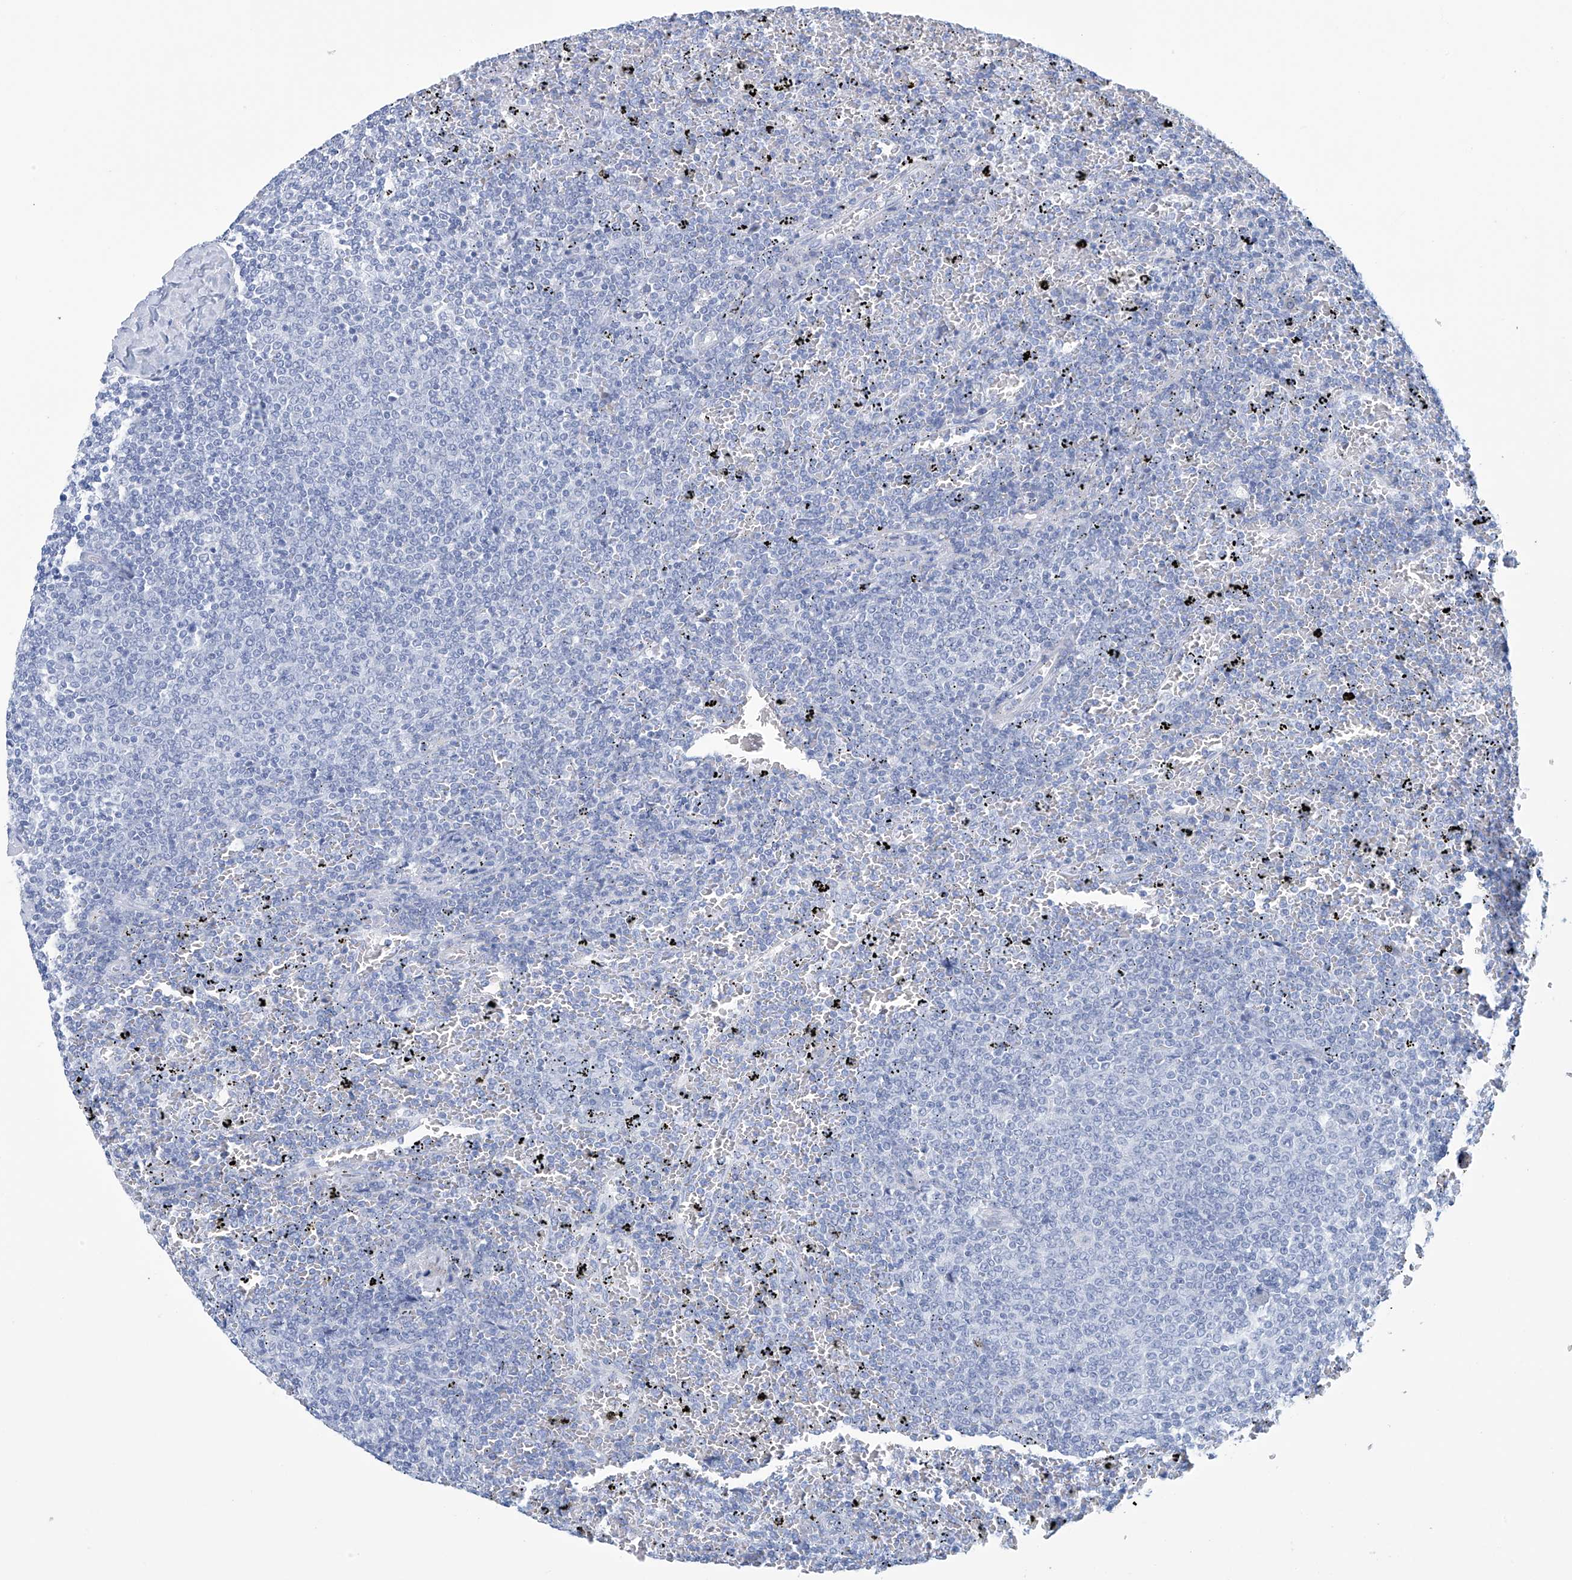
{"staining": {"intensity": "negative", "quantity": "none", "location": "none"}, "tissue": "lymphoma", "cell_type": "Tumor cells", "image_type": "cancer", "snomed": [{"axis": "morphology", "description": "Malignant lymphoma, non-Hodgkin's type, Low grade"}, {"axis": "topography", "description": "Spleen"}], "caption": "Image shows no protein expression in tumor cells of malignant lymphoma, non-Hodgkin's type (low-grade) tissue. Nuclei are stained in blue.", "gene": "DSP", "patient": {"sex": "female", "age": 77}}